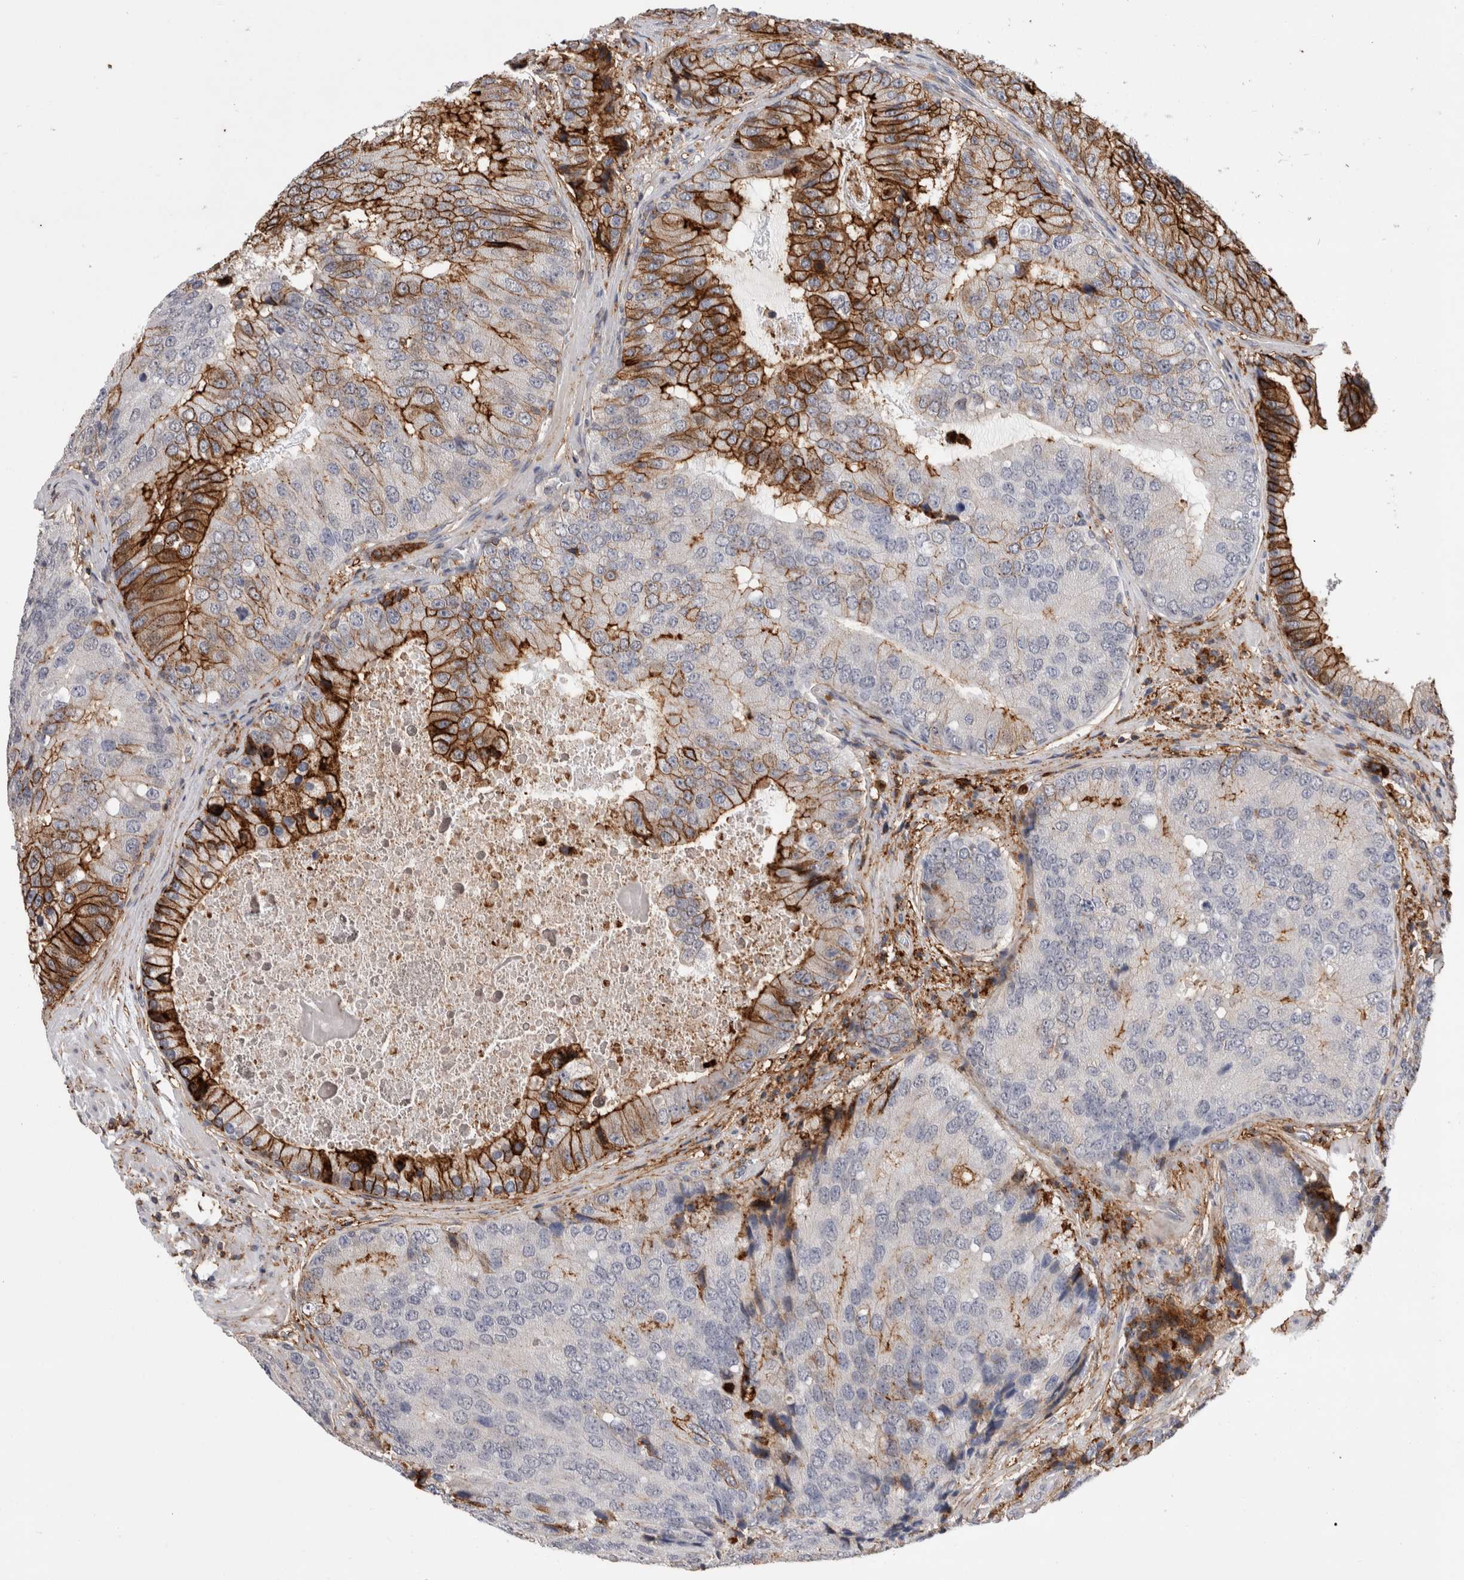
{"staining": {"intensity": "strong", "quantity": "25%-75%", "location": "cytoplasmic/membranous"}, "tissue": "prostate cancer", "cell_type": "Tumor cells", "image_type": "cancer", "snomed": [{"axis": "morphology", "description": "Adenocarcinoma, High grade"}, {"axis": "topography", "description": "Prostate"}], "caption": "Human prostate cancer stained with a protein marker displays strong staining in tumor cells.", "gene": "CCDC88B", "patient": {"sex": "male", "age": 70}}